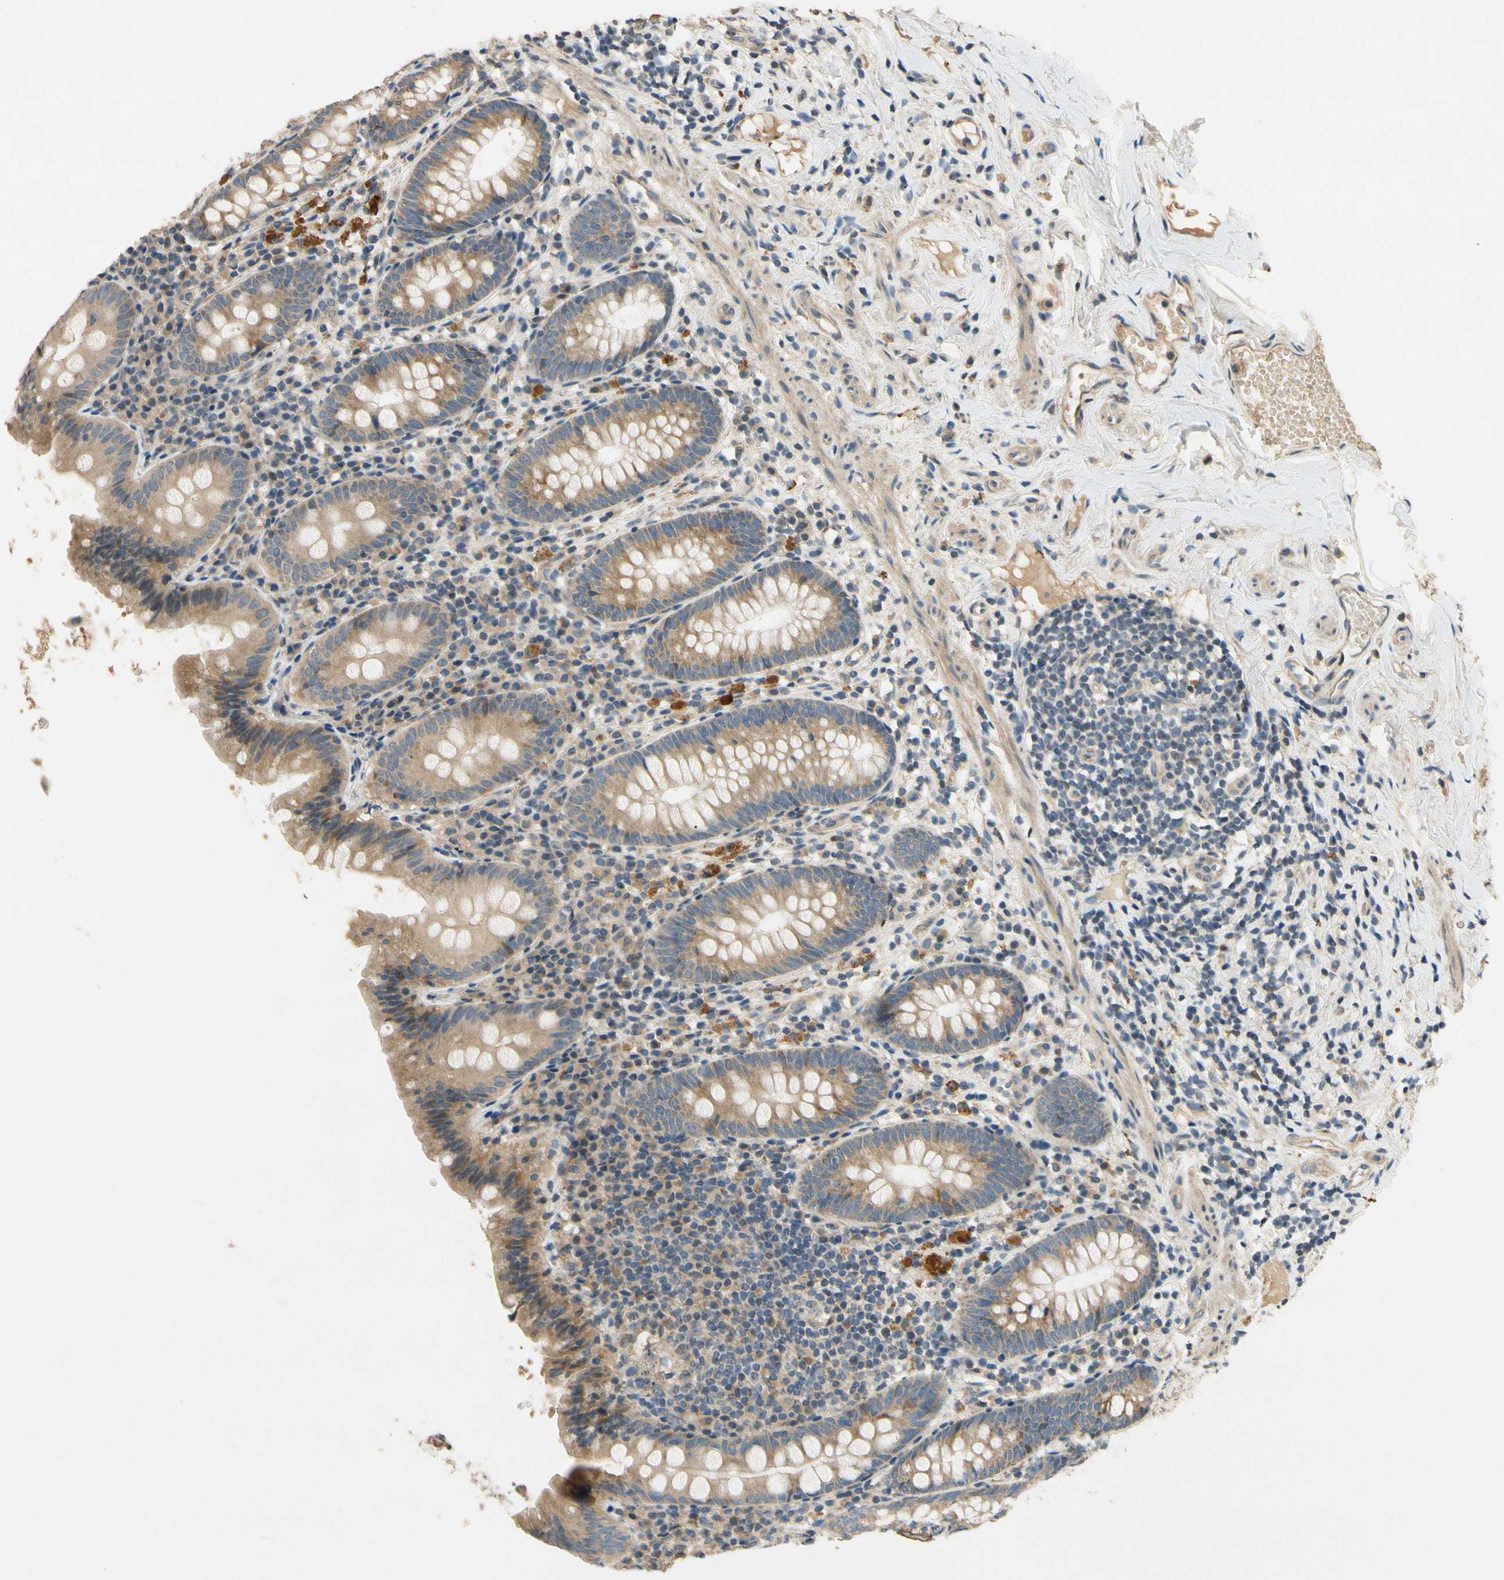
{"staining": {"intensity": "weak", "quantity": ">75%", "location": "cytoplasmic/membranous"}, "tissue": "appendix", "cell_type": "Glandular cells", "image_type": "normal", "snomed": [{"axis": "morphology", "description": "Normal tissue, NOS"}, {"axis": "topography", "description": "Appendix"}], "caption": "Protein analysis of benign appendix shows weak cytoplasmic/membranous positivity in about >75% of glandular cells.", "gene": "ALKBH3", "patient": {"sex": "male", "age": 52}}